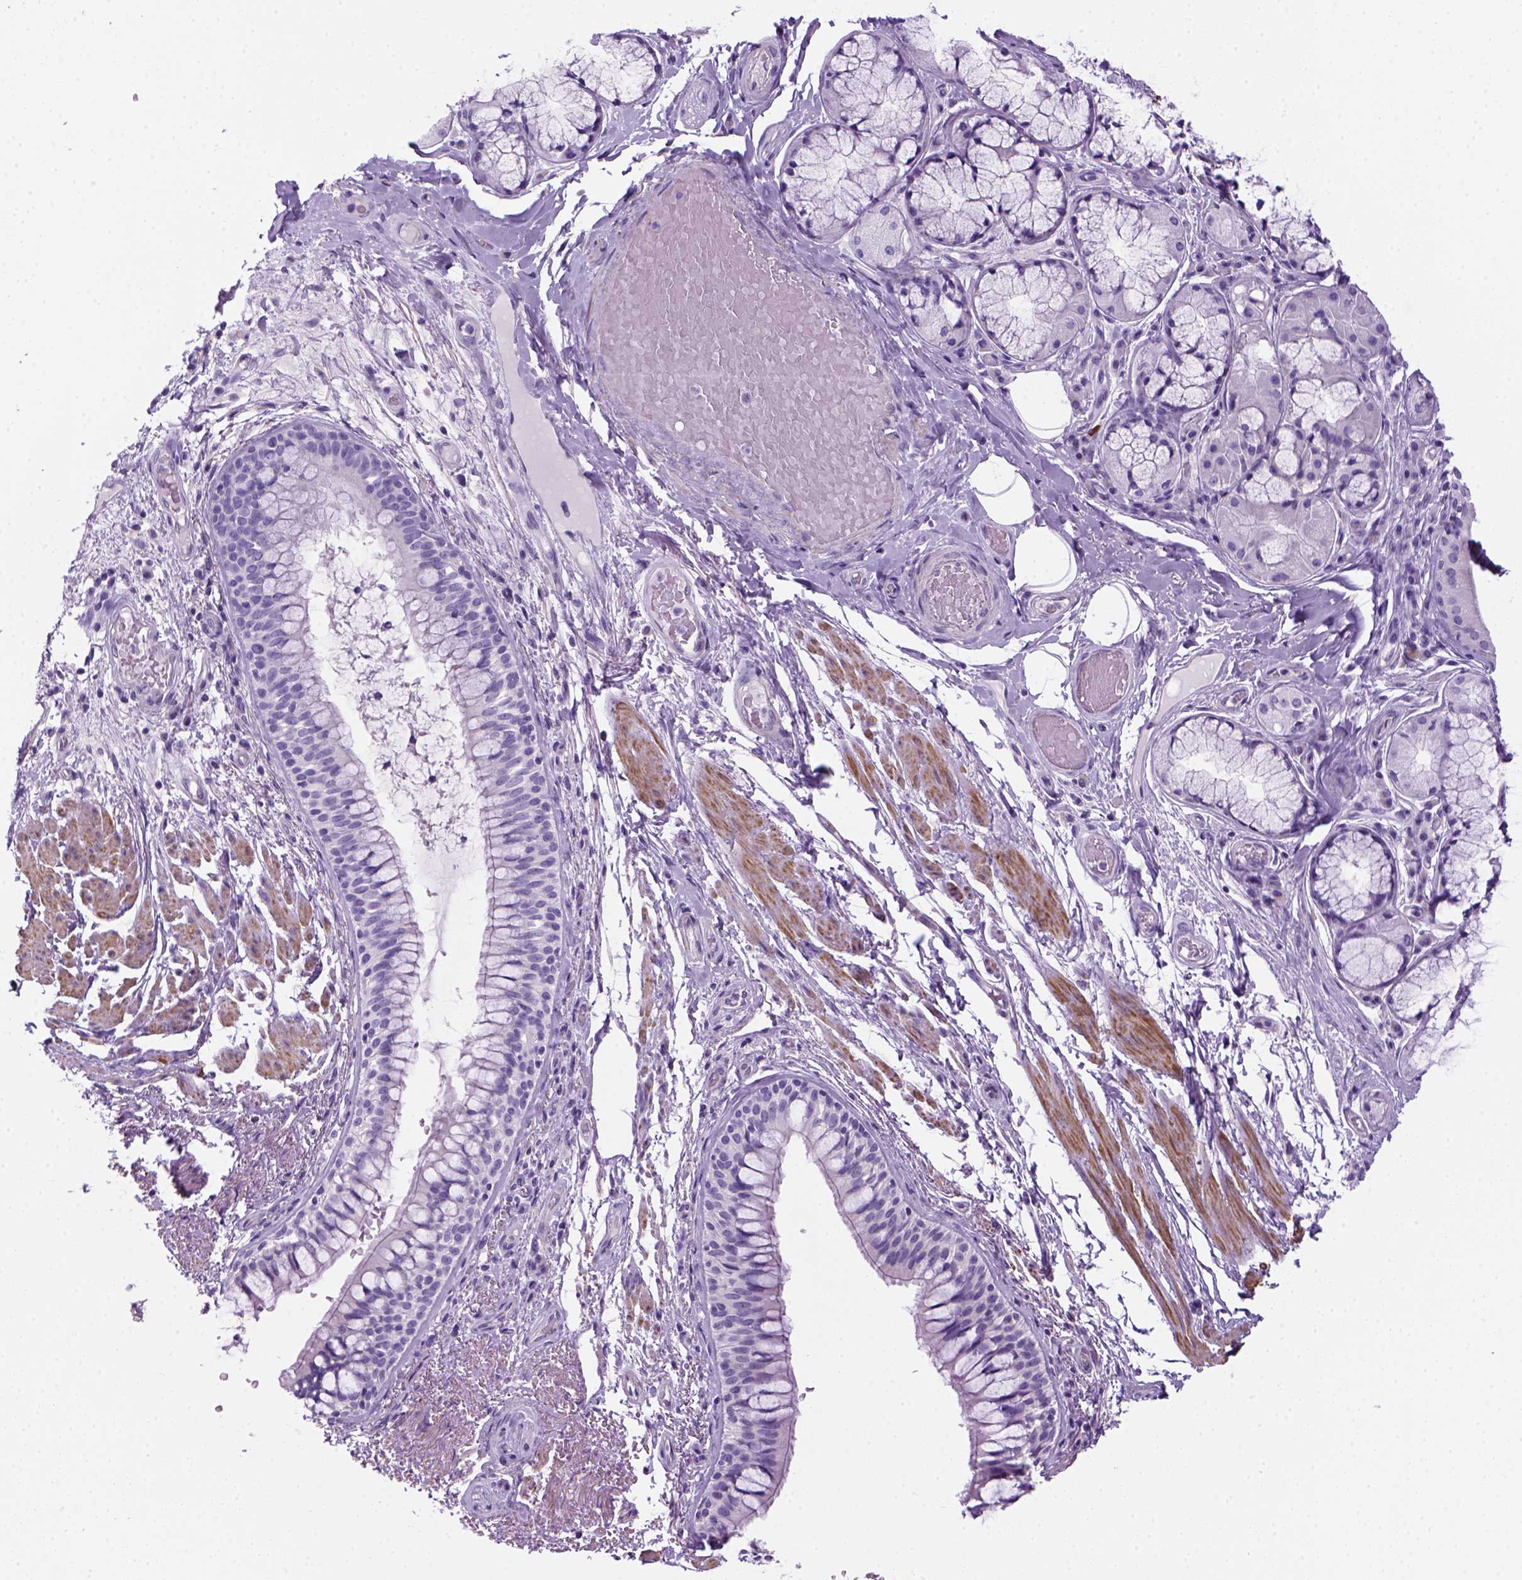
{"staining": {"intensity": "negative", "quantity": "none", "location": "none"}, "tissue": "adipose tissue", "cell_type": "Adipocytes", "image_type": "normal", "snomed": [{"axis": "morphology", "description": "Normal tissue, NOS"}, {"axis": "topography", "description": "Cartilage tissue"}, {"axis": "topography", "description": "Bronchus"}], "caption": "The micrograph displays no significant staining in adipocytes of adipose tissue. (DAB (3,3'-diaminobenzidine) immunohistochemistry (IHC) with hematoxylin counter stain).", "gene": "ARHGEF33", "patient": {"sex": "male", "age": 64}}